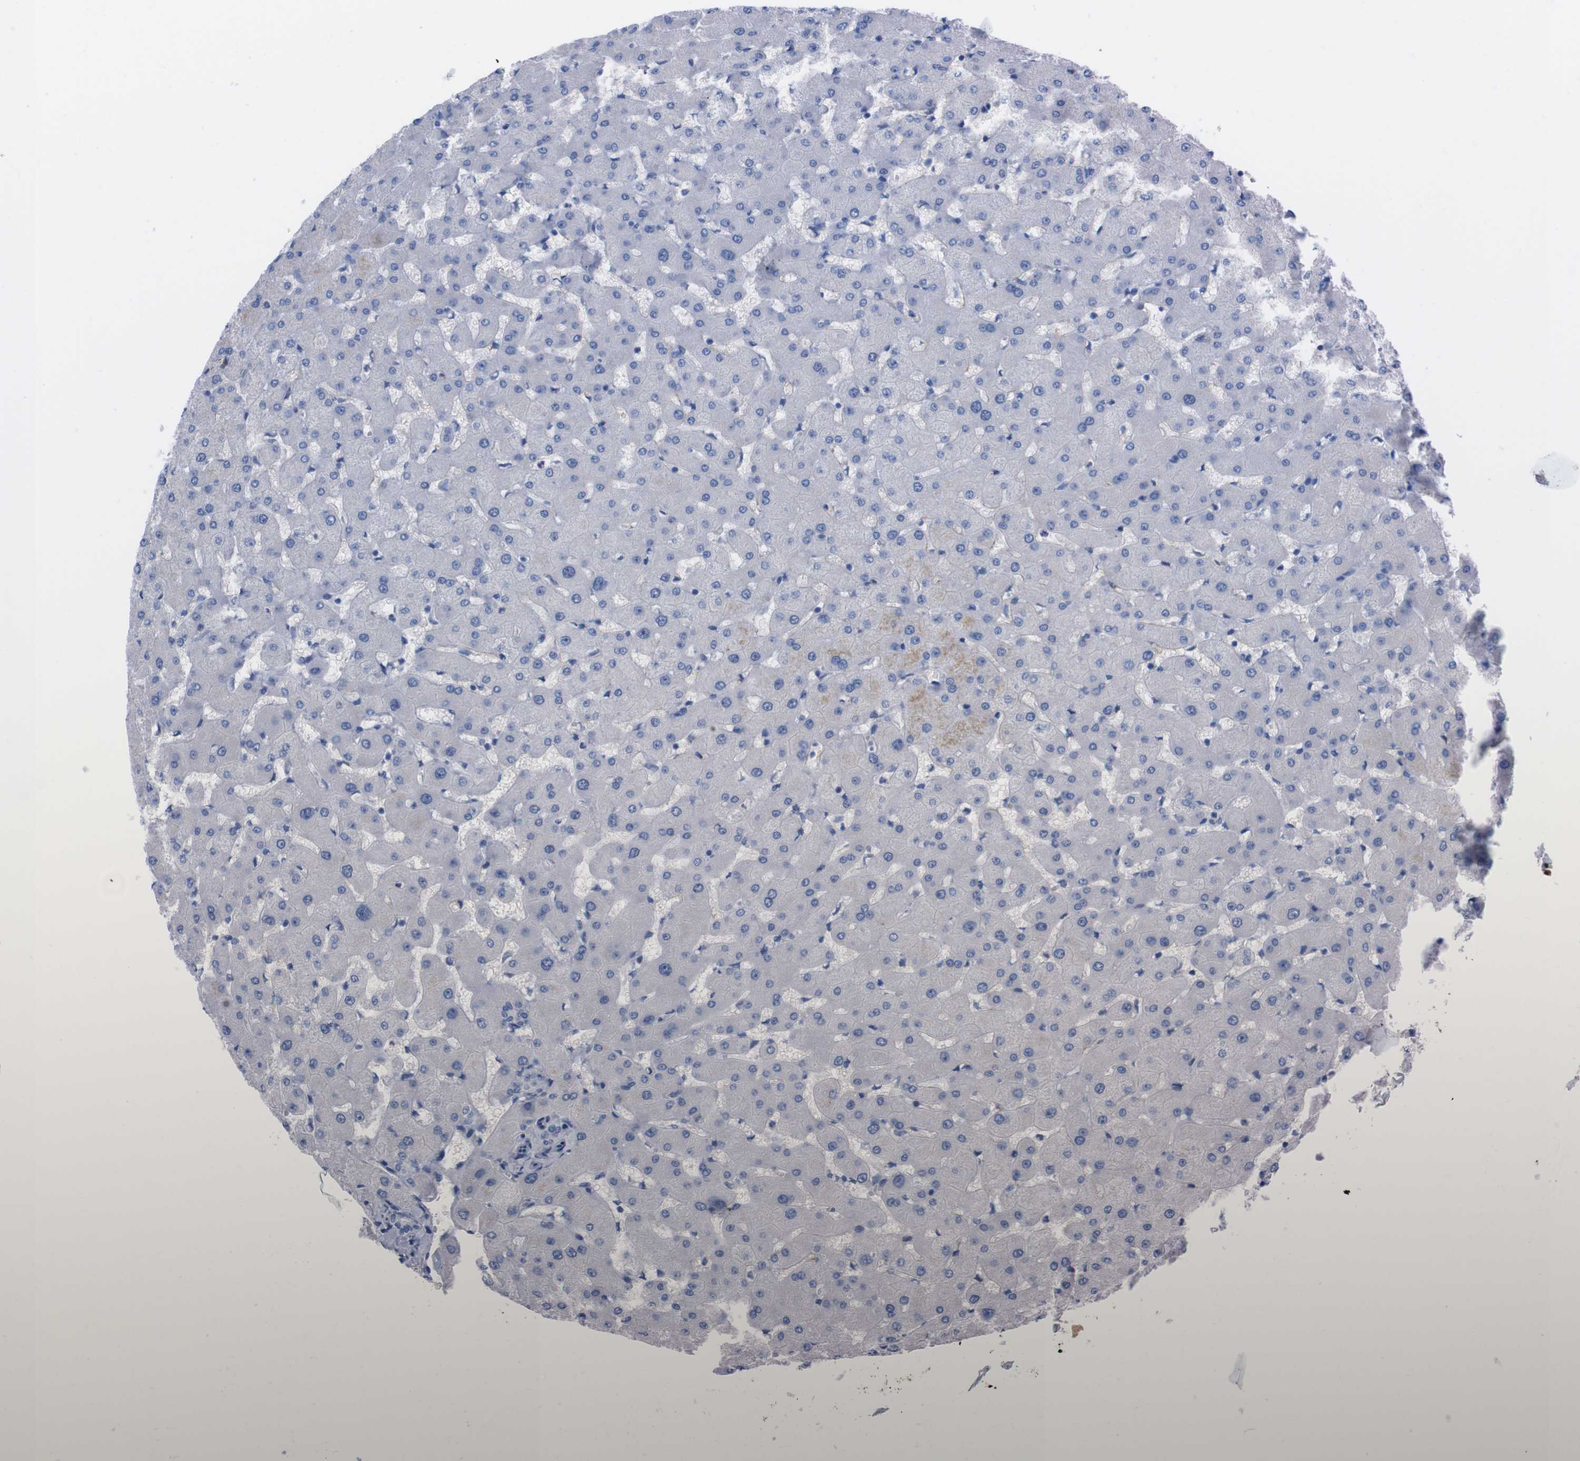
{"staining": {"intensity": "negative", "quantity": "none", "location": "none"}, "tissue": "liver", "cell_type": "Cholangiocytes", "image_type": "normal", "snomed": [{"axis": "morphology", "description": "Normal tissue, NOS"}, {"axis": "topography", "description": "Liver"}], "caption": "A high-resolution histopathology image shows IHC staining of unremarkable liver, which demonstrates no significant expression in cholangiocytes.", "gene": "TMEM243", "patient": {"sex": "female", "age": 63}}